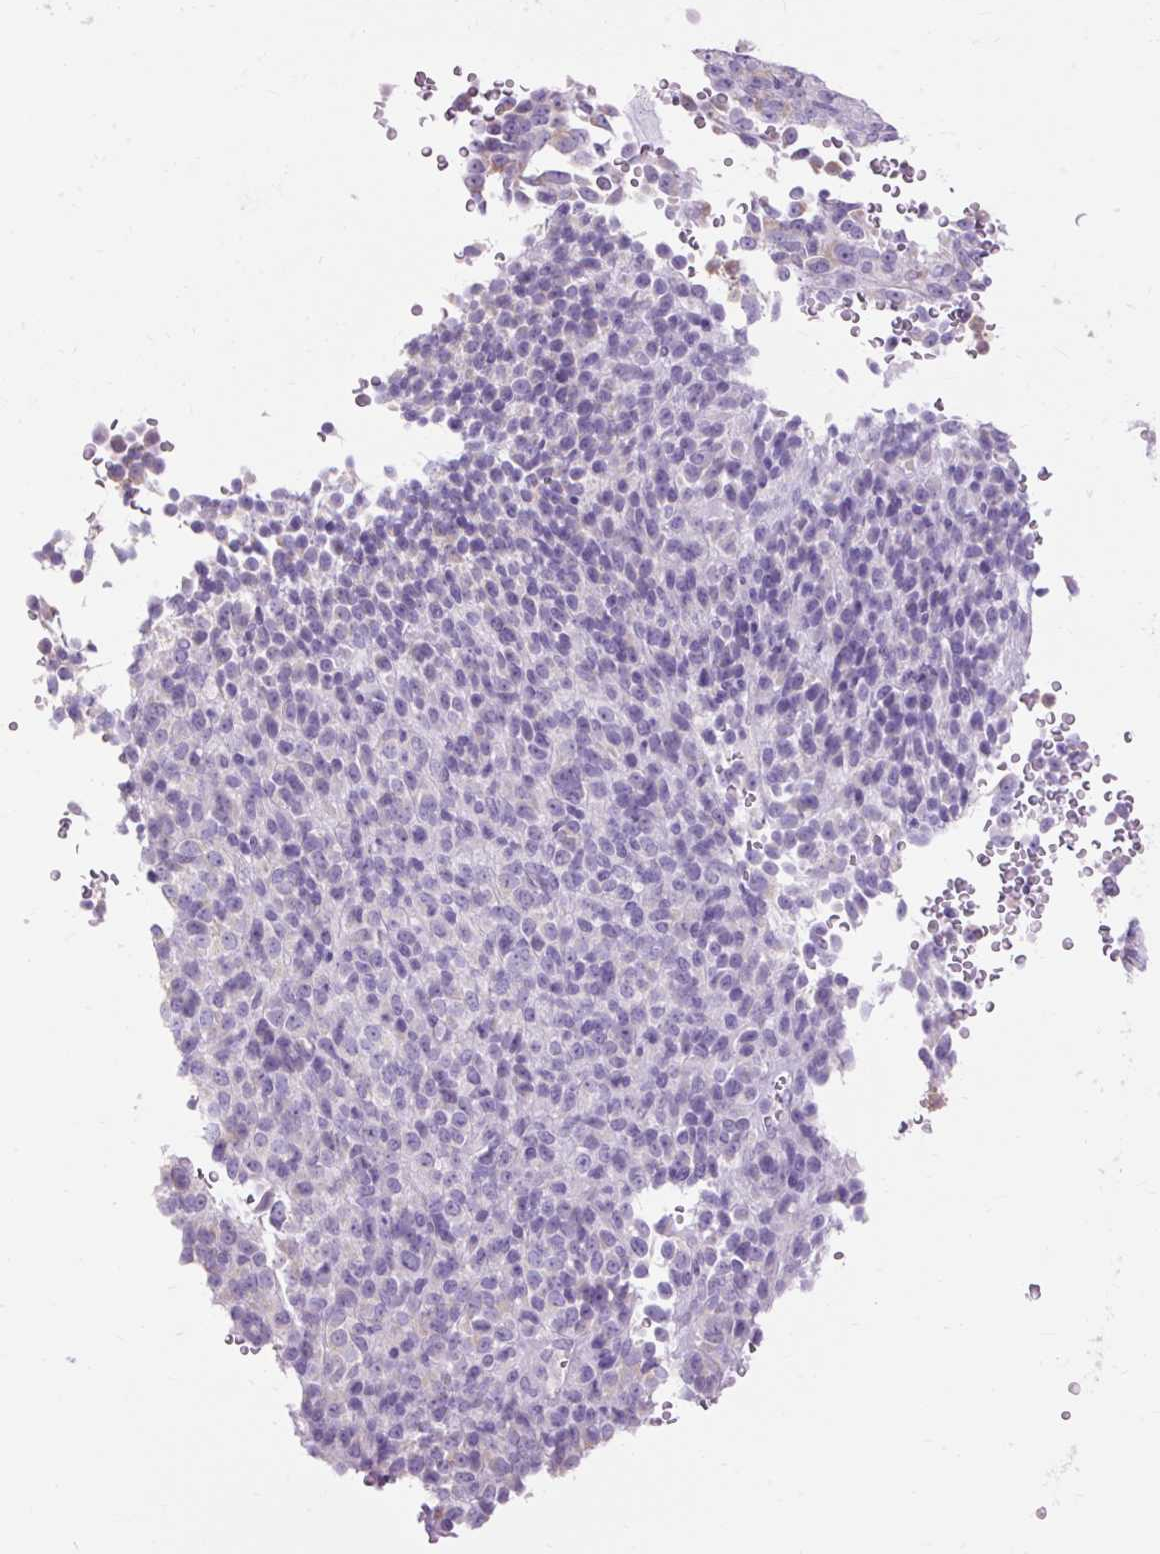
{"staining": {"intensity": "negative", "quantity": "none", "location": "none"}, "tissue": "melanoma", "cell_type": "Tumor cells", "image_type": "cancer", "snomed": [{"axis": "morphology", "description": "Malignant melanoma, Metastatic site"}, {"axis": "topography", "description": "Brain"}], "caption": "DAB (3,3'-diaminobenzidine) immunohistochemical staining of malignant melanoma (metastatic site) displays no significant expression in tumor cells.", "gene": "HSD11B1", "patient": {"sex": "female", "age": 56}}